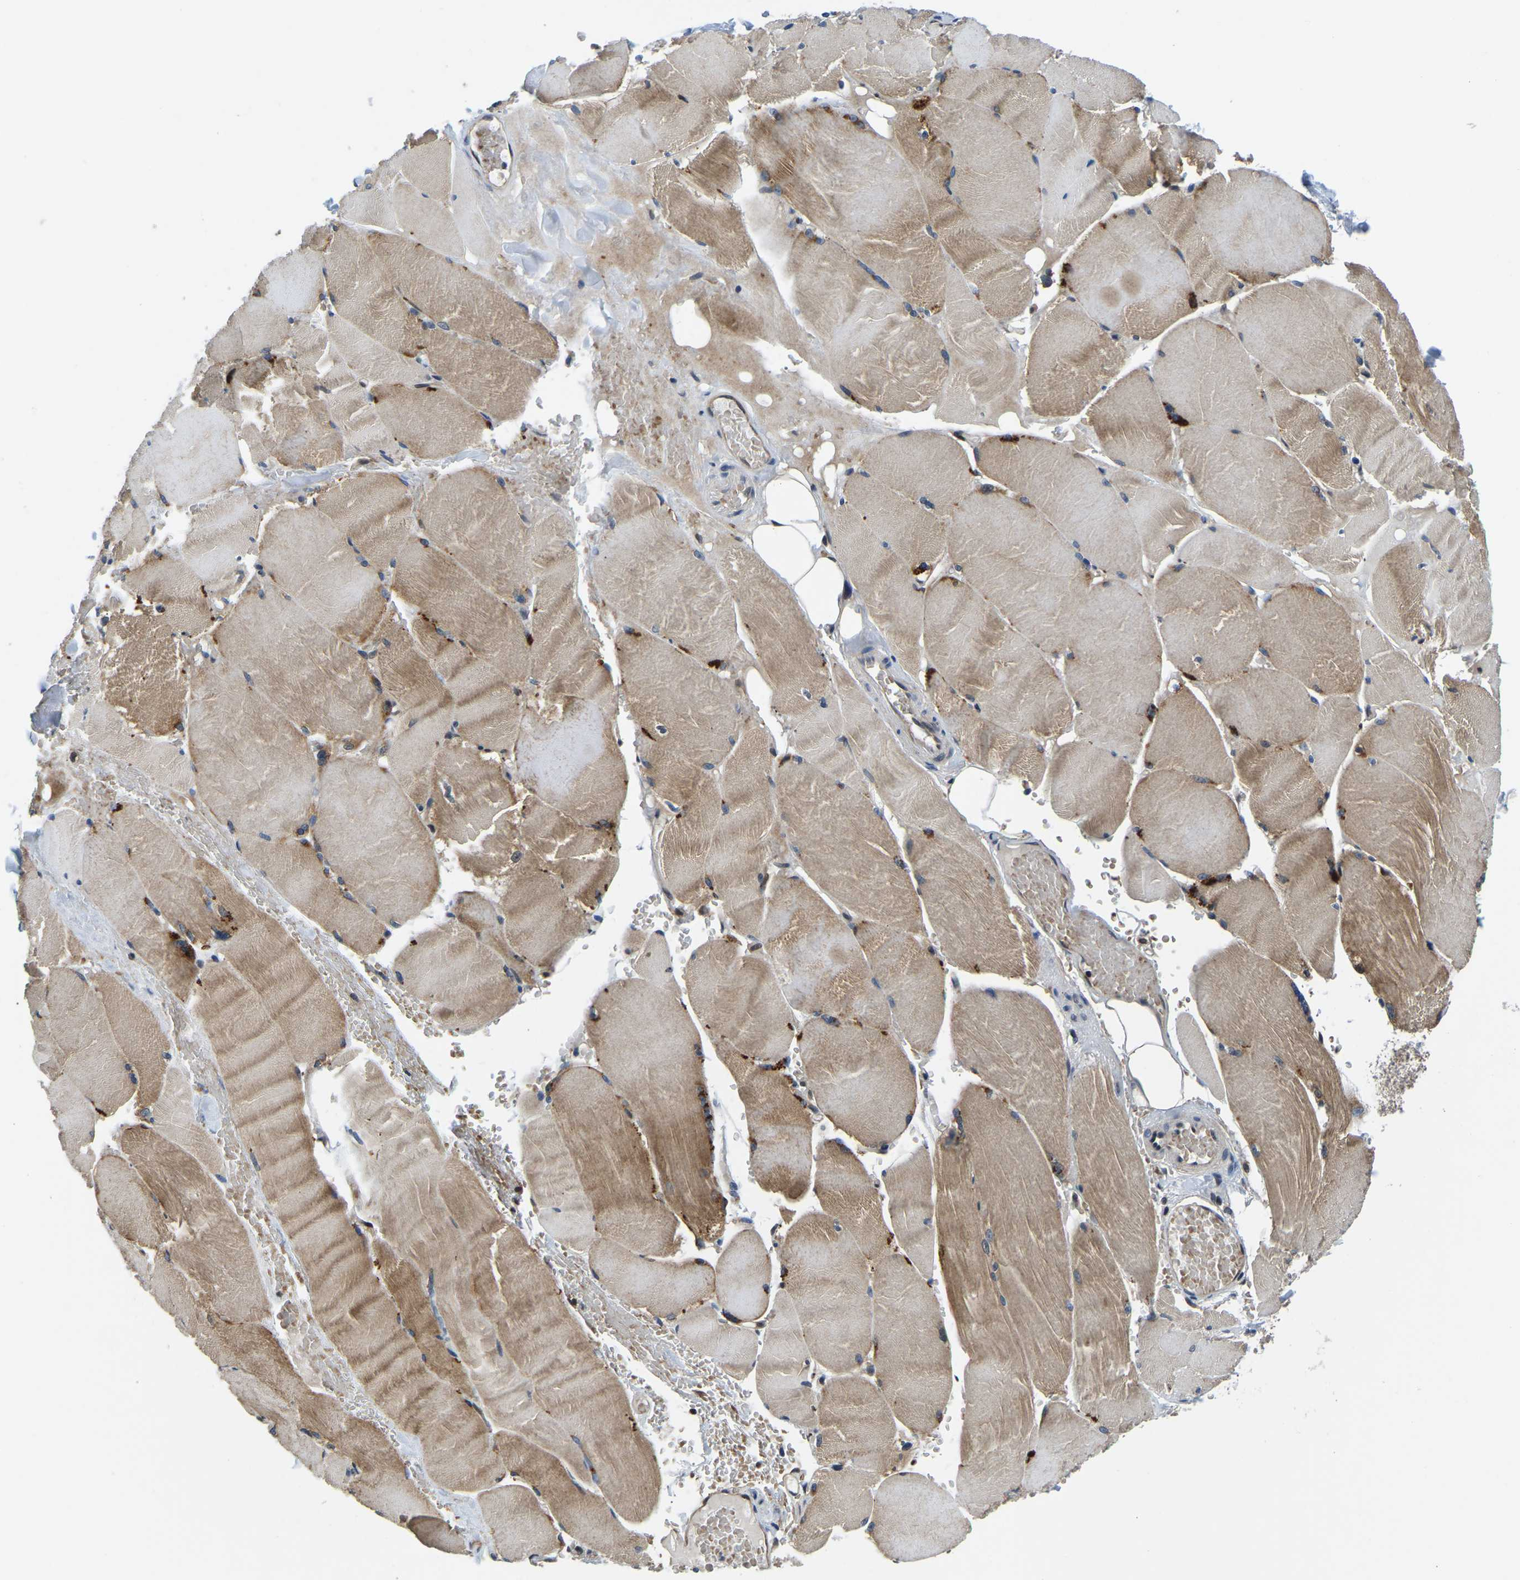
{"staining": {"intensity": "moderate", "quantity": ">75%", "location": "cytoplasmic/membranous"}, "tissue": "skeletal muscle", "cell_type": "Myocytes", "image_type": "normal", "snomed": [{"axis": "morphology", "description": "Normal tissue, NOS"}, {"axis": "topography", "description": "Skin"}, {"axis": "topography", "description": "Skeletal muscle"}], "caption": "Immunohistochemical staining of benign skeletal muscle displays >75% levels of moderate cytoplasmic/membranous protein staining in about >75% of myocytes. Nuclei are stained in blue.", "gene": "DFFA", "patient": {"sex": "male", "age": 83}}